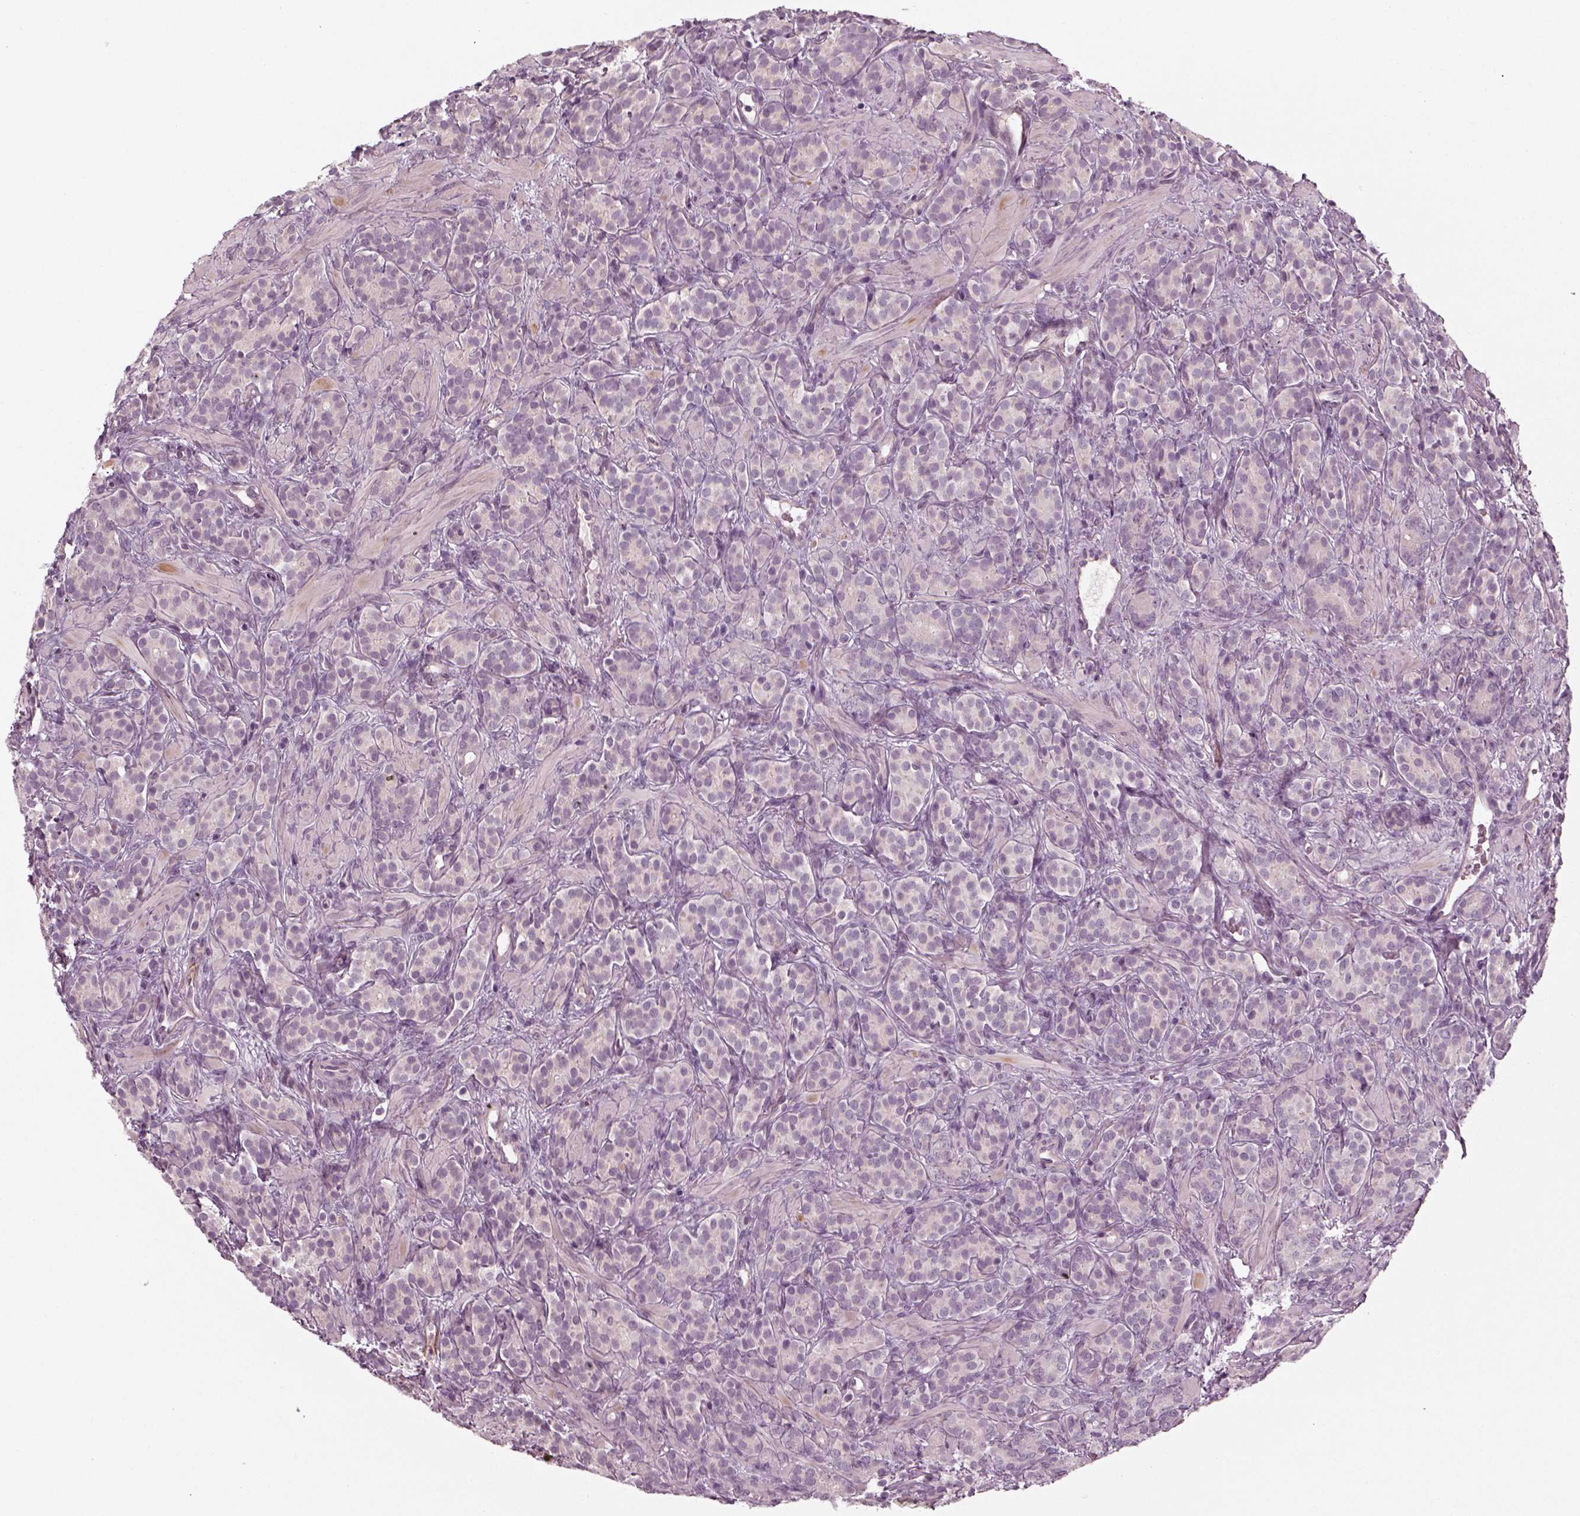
{"staining": {"intensity": "negative", "quantity": "none", "location": "none"}, "tissue": "prostate cancer", "cell_type": "Tumor cells", "image_type": "cancer", "snomed": [{"axis": "morphology", "description": "Adenocarcinoma, High grade"}, {"axis": "topography", "description": "Prostate"}], "caption": "An IHC image of high-grade adenocarcinoma (prostate) is shown. There is no staining in tumor cells of high-grade adenocarcinoma (prostate).", "gene": "PNMT", "patient": {"sex": "male", "age": 84}}